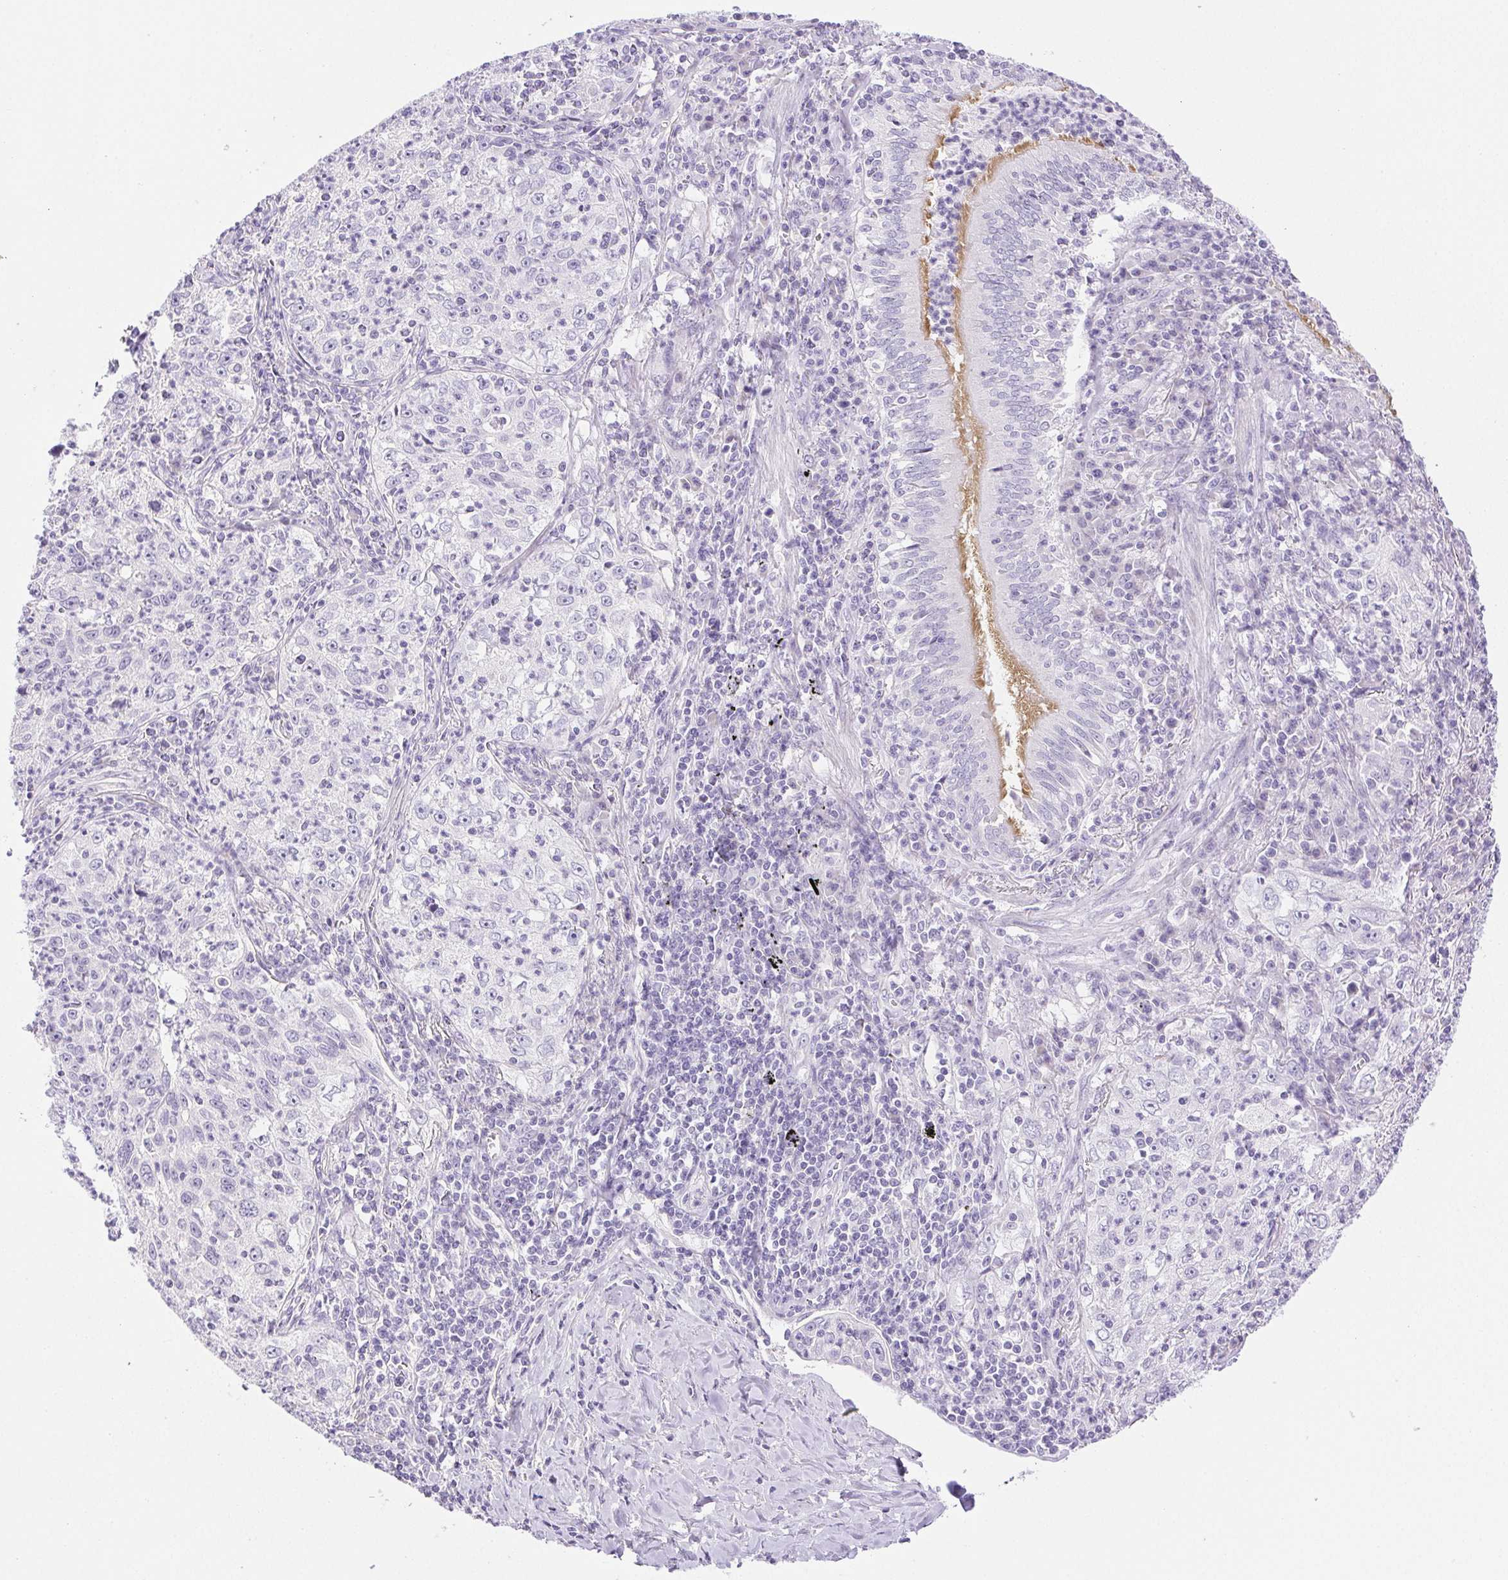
{"staining": {"intensity": "negative", "quantity": "none", "location": "none"}, "tissue": "lung cancer", "cell_type": "Tumor cells", "image_type": "cancer", "snomed": [{"axis": "morphology", "description": "Squamous cell carcinoma, NOS"}, {"axis": "topography", "description": "Lung"}], "caption": "Human lung squamous cell carcinoma stained for a protein using immunohistochemistry reveals no expression in tumor cells.", "gene": "PAPPA2", "patient": {"sex": "male", "age": 71}}